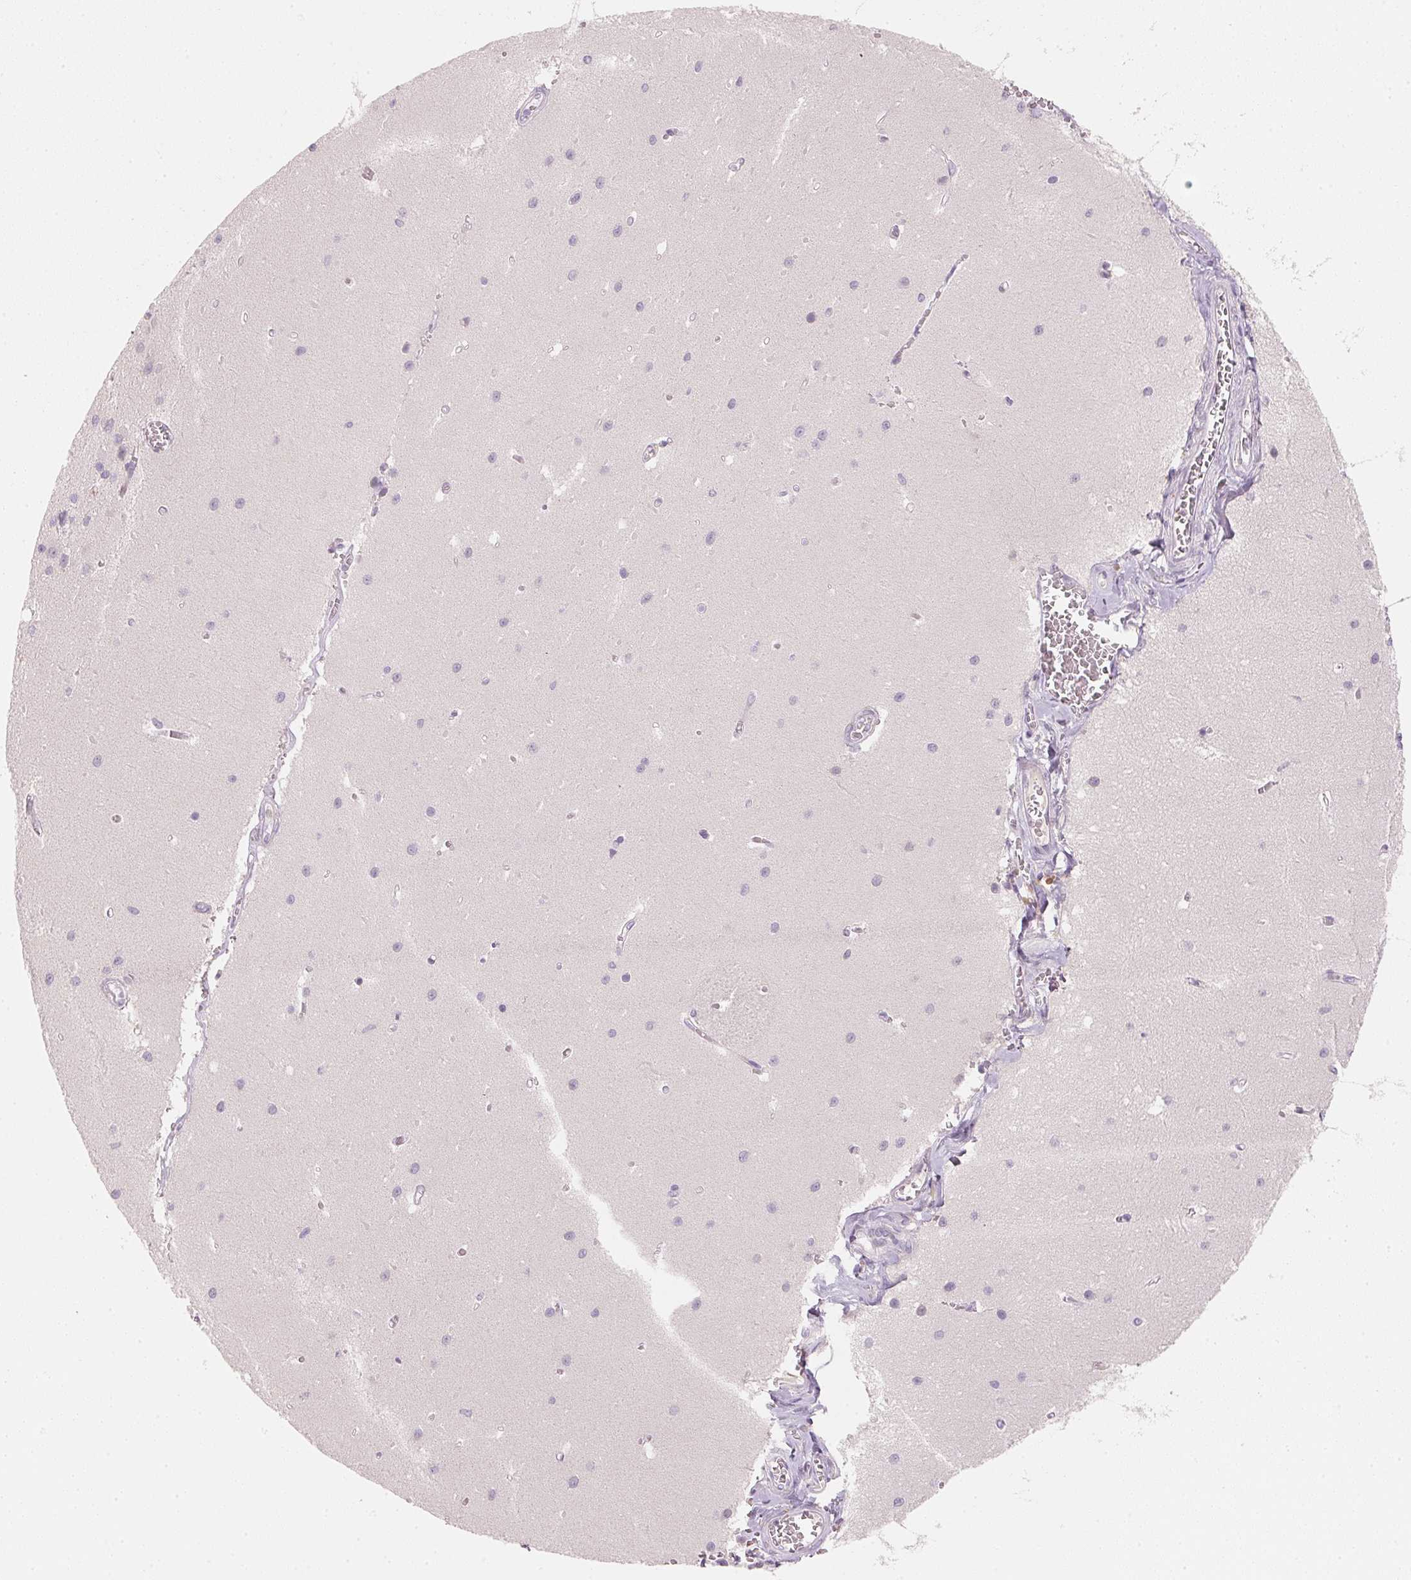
{"staining": {"intensity": "negative", "quantity": "none", "location": "none"}, "tissue": "cerebellum", "cell_type": "Cells in granular layer", "image_type": "normal", "snomed": [{"axis": "morphology", "description": "Normal tissue, NOS"}, {"axis": "topography", "description": "Cerebellum"}], "caption": "A histopathology image of cerebellum stained for a protein exhibits no brown staining in cells in granular layer. (DAB (3,3'-diaminobenzidine) IHC with hematoxylin counter stain).", "gene": "RMDN2", "patient": {"sex": "male", "age": 37}}